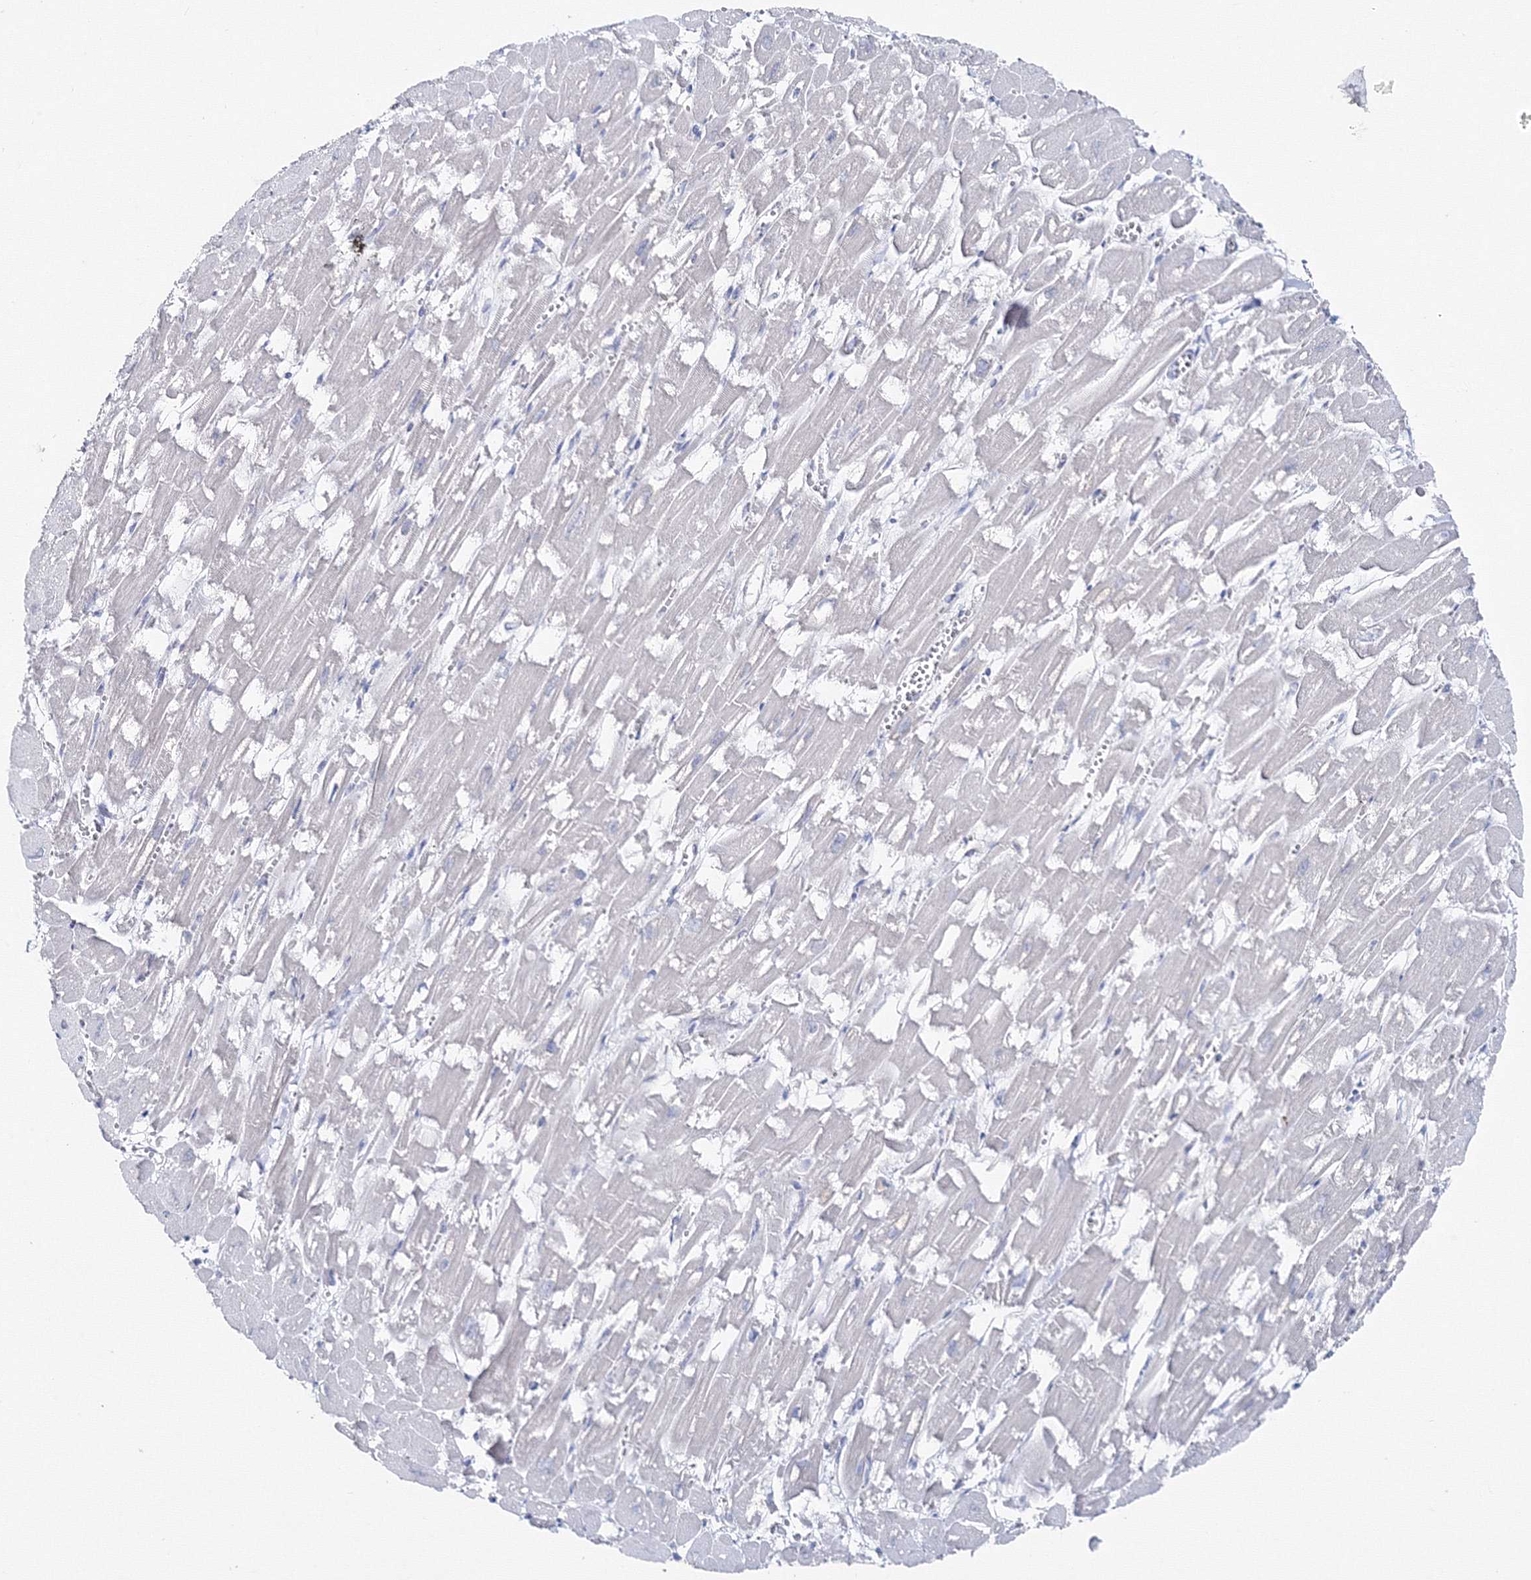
{"staining": {"intensity": "negative", "quantity": "none", "location": "none"}, "tissue": "heart muscle", "cell_type": "Cardiomyocytes", "image_type": "normal", "snomed": [{"axis": "morphology", "description": "Normal tissue, NOS"}, {"axis": "topography", "description": "Heart"}], "caption": "Immunohistochemical staining of normal heart muscle displays no significant expression in cardiomyocytes. The staining was performed using DAB to visualize the protein expression in brown, while the nuclei were stained in blue with hematoxylin (Magnification: 20x).", "gene": "GCKR", "patient": {"sex": "male", "age": 54}}